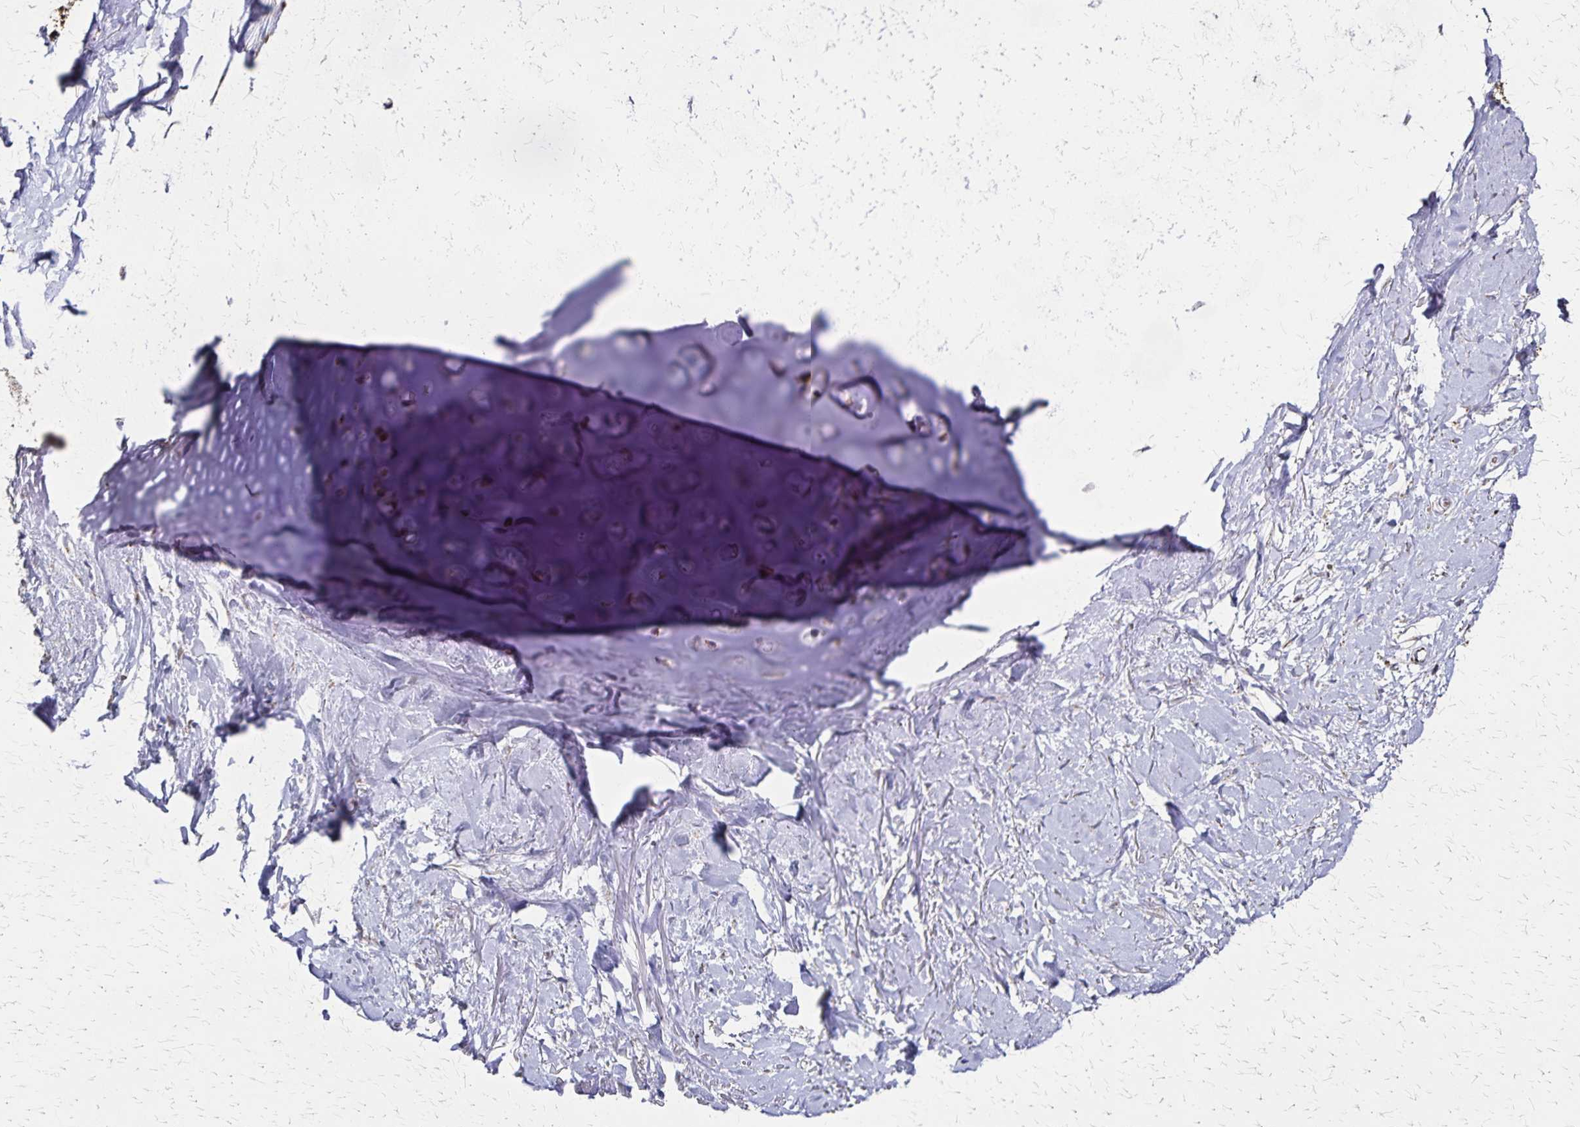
{"staining": {"intensity": "moderate", "quantity": "25%-75%", "location": "cytoplasmic/membranous"}, "tissue": "adipose tissue", "cell_type": "Adipocytes", "image_type": "normal", "snomed": [{"axis": "morphology", "description": "Normal tissue, NOS"}, {"axis": "topography", "description": "Cartilage tissue"}, {"axis": "topography", "description": "Bronchus"}], "caption": "Adipocytes reveal medium levels of moderate cytoplasmic/membranous positivity in approximately 25%-75% of cells in benign human adipose tissue. The staining is performed using DAB brown chromogen to label protein expression. The nuclei are counter-stained blue using hematoxylin.", "gene": "NFS1", "patient": {"sex": "female", "age": 79}}